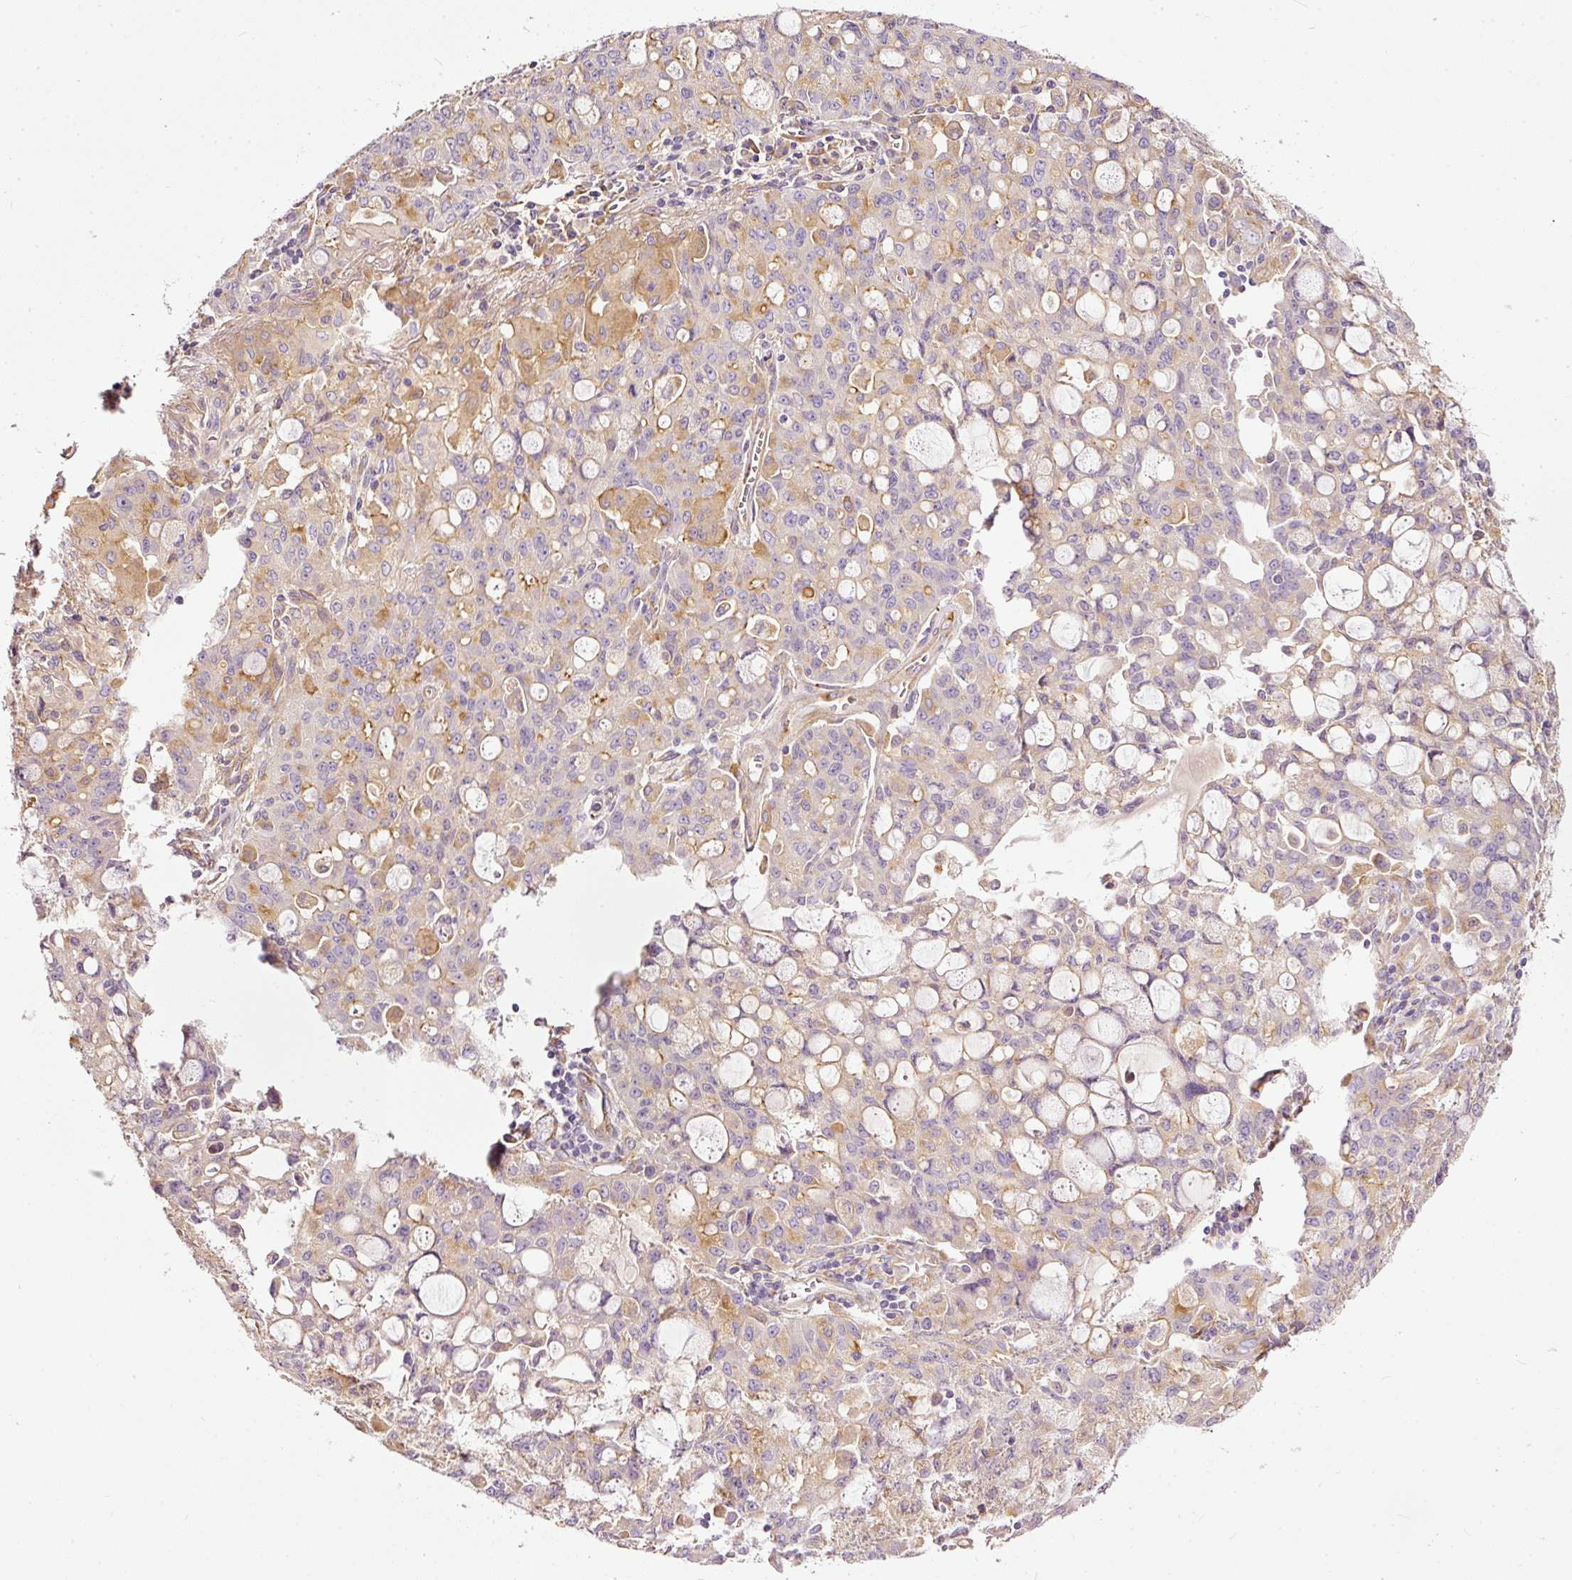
{"staining": {"intensity": "moderate", "quantity": "<25%", "location": "cytoplasmic/membranous"}, "tissue": "lung cancer", "cell_type": "Tumor cells", "image_type": "cancer", "snomed": [{"axis": "morphology", "description": "Adenocarcinoma, NOS"}, {"axis": "topography", "description": "Lung"}], "caption": "Immunohistochemistry (IHC) image of neoplastic tissue: human lung adenocarcinoma stained using immunohistochemistry (IHC) exhibits low levels of moderate protein expression localized specifically in the cytoplasmic/membranous of tumor cells, appearing as a cytoplasmic/membranous brown color.", "gene": "PAQR9", "patient": {"sex": "female", "age": 44}}